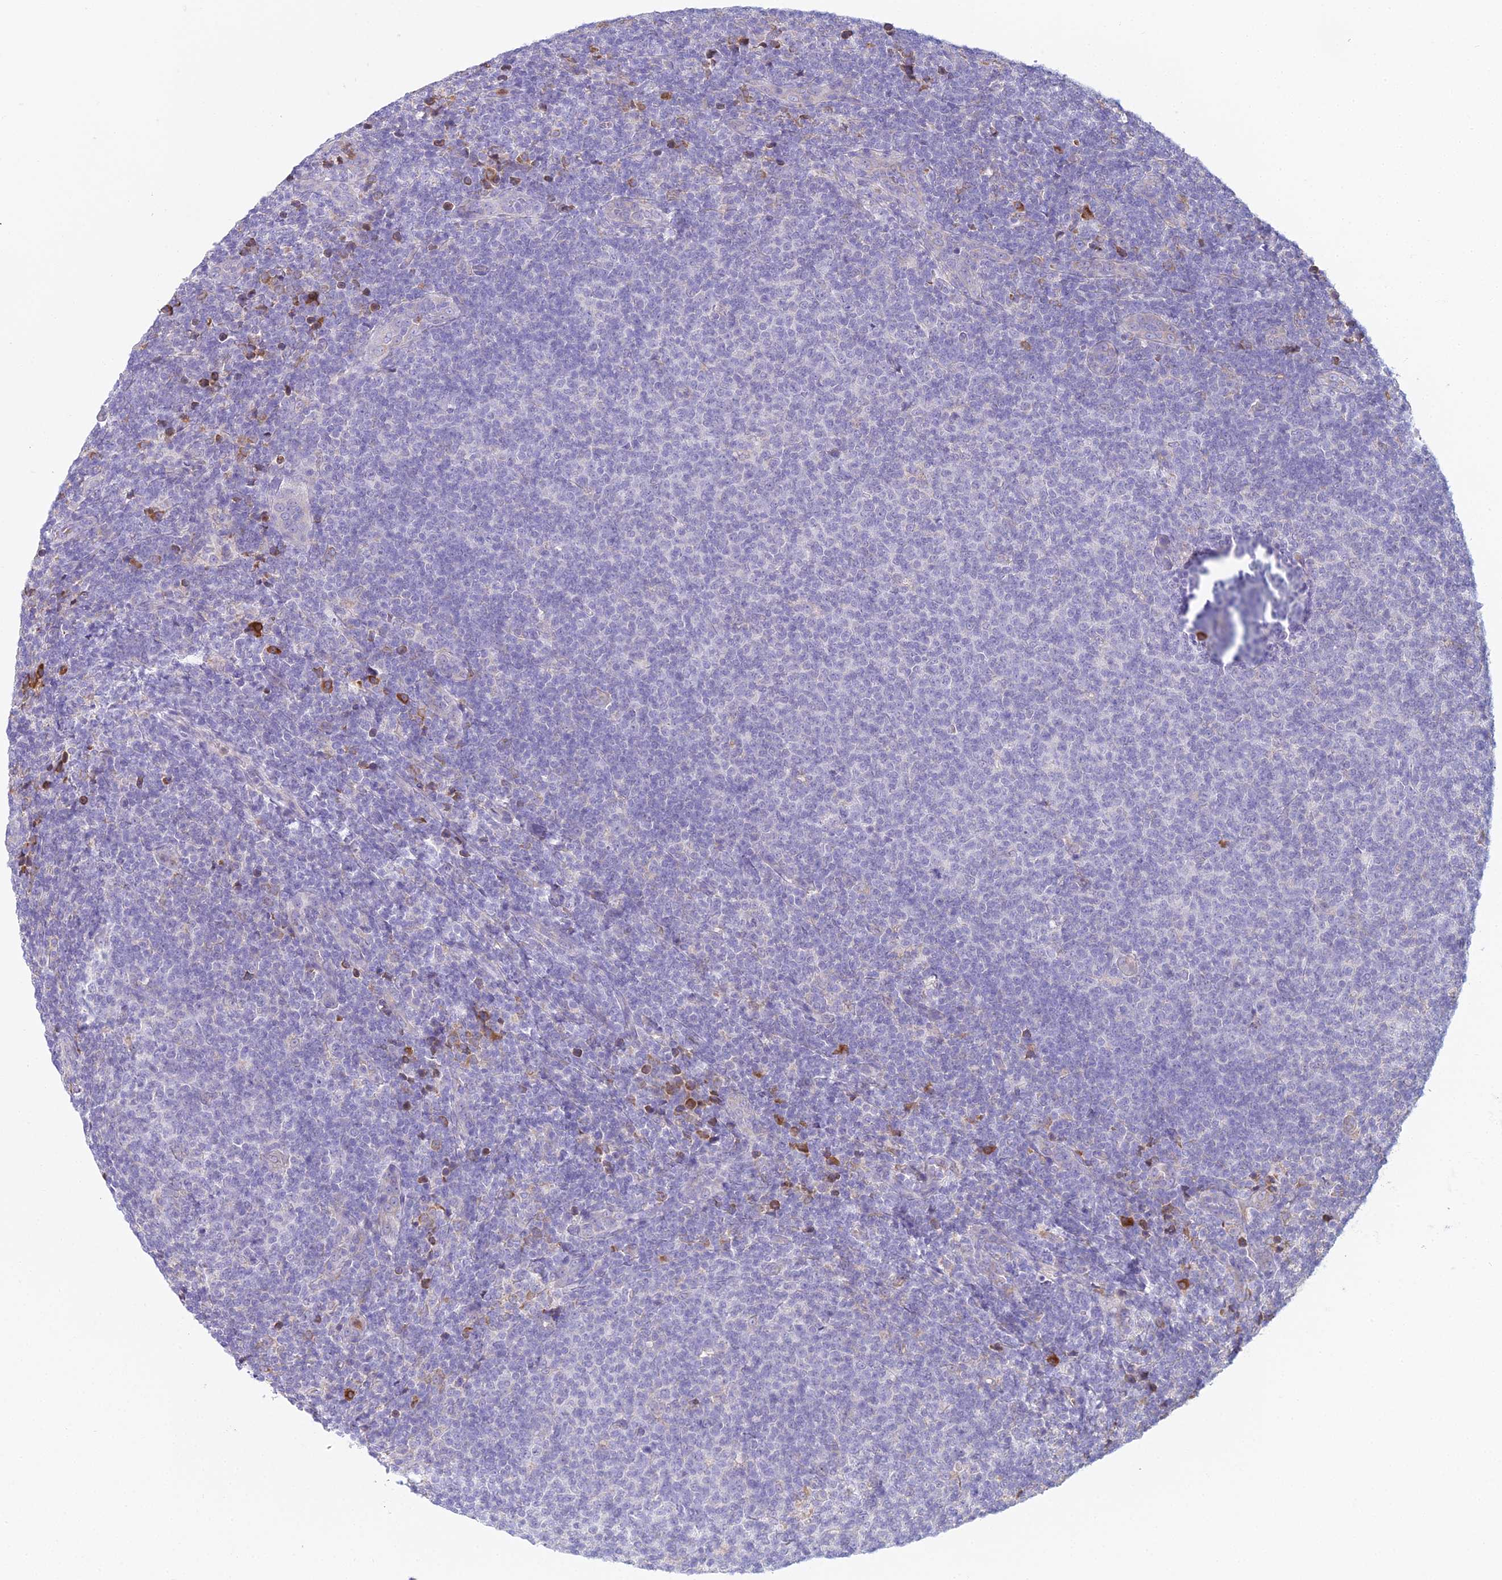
{"staining": {"intensity": "negative", "quantity": "none", "location": "none"}, "tissue": "lymphoma", "cell_type": "Tumor cells", "image_type": "cancer", "snomed": [{"axis": "morphology", "description": "Malignant lymphoma, non-Hodgkin's type, Low grade"}, {"axis": "topography", "description": "Lymph node"}], "caption": "Malignant lymphoma, non-Hodgkin's type (low-grade) was stained to show a protein in brown. There is no significant positivity in tumor cells.", "gene": "HM13", "patient": {"sex": "male", "age": 66}}